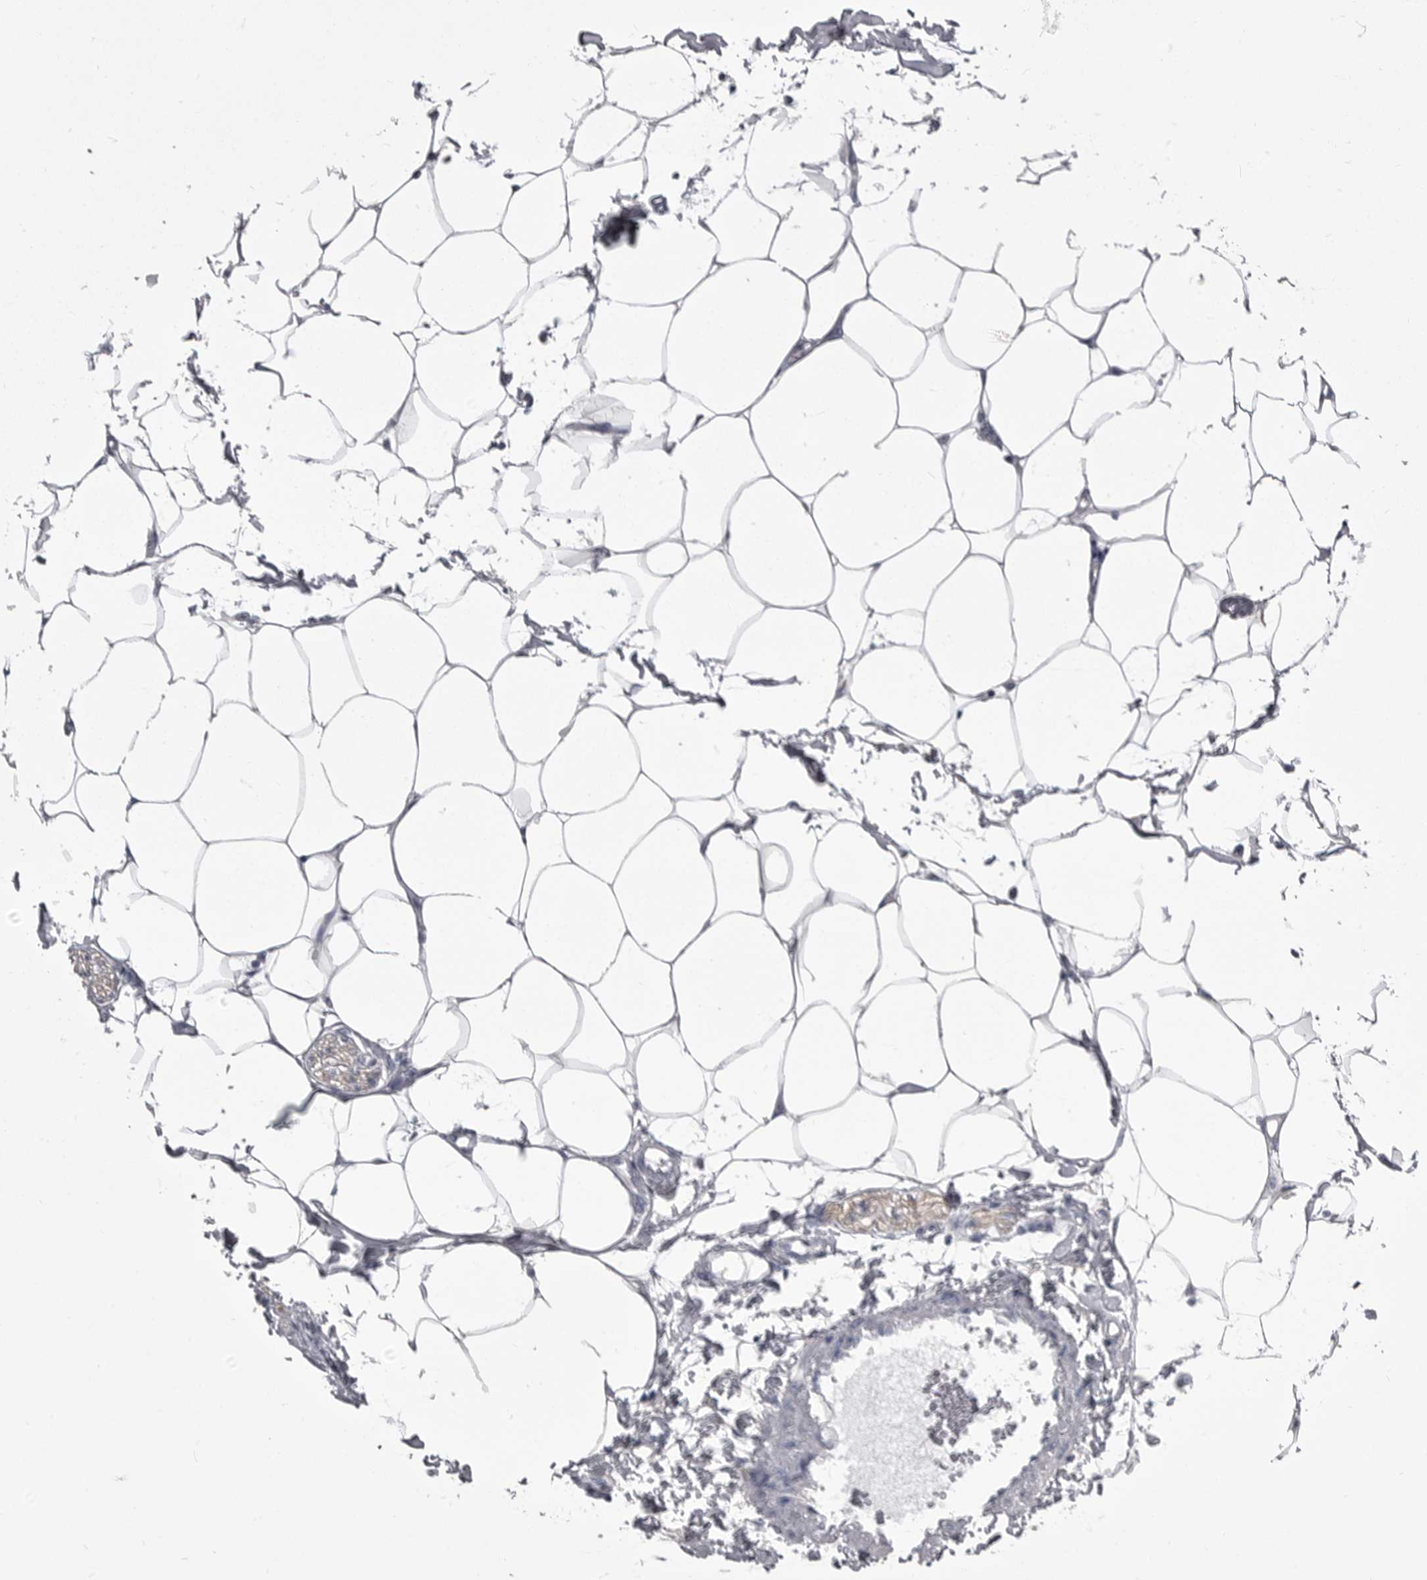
{"staining": {"intensity": "negative", "quantity": "none", "location": "none"}, "tissue": "adipose tissue", "cell_type": "Adipocytes", "image_type": "normal", "snomed": [{"axis": "morphology", "description": "Normal tissue, NOS"}, {"axis": "morphology", "description": "Adenocarcinoma, NOS"}, {"axis": "topography", "description": "Colon"}, {"axis": "topography", "description": "Peripheral nerve tissue"}], "caption": "A high-resolution micrograph shows immunohistochemistry (IHC) staining of normal adipose tissue, which demonstrates no significant expression in adipocytes.", "gene": "ANK2", "patient": {"sex": "male", "age": 14}}